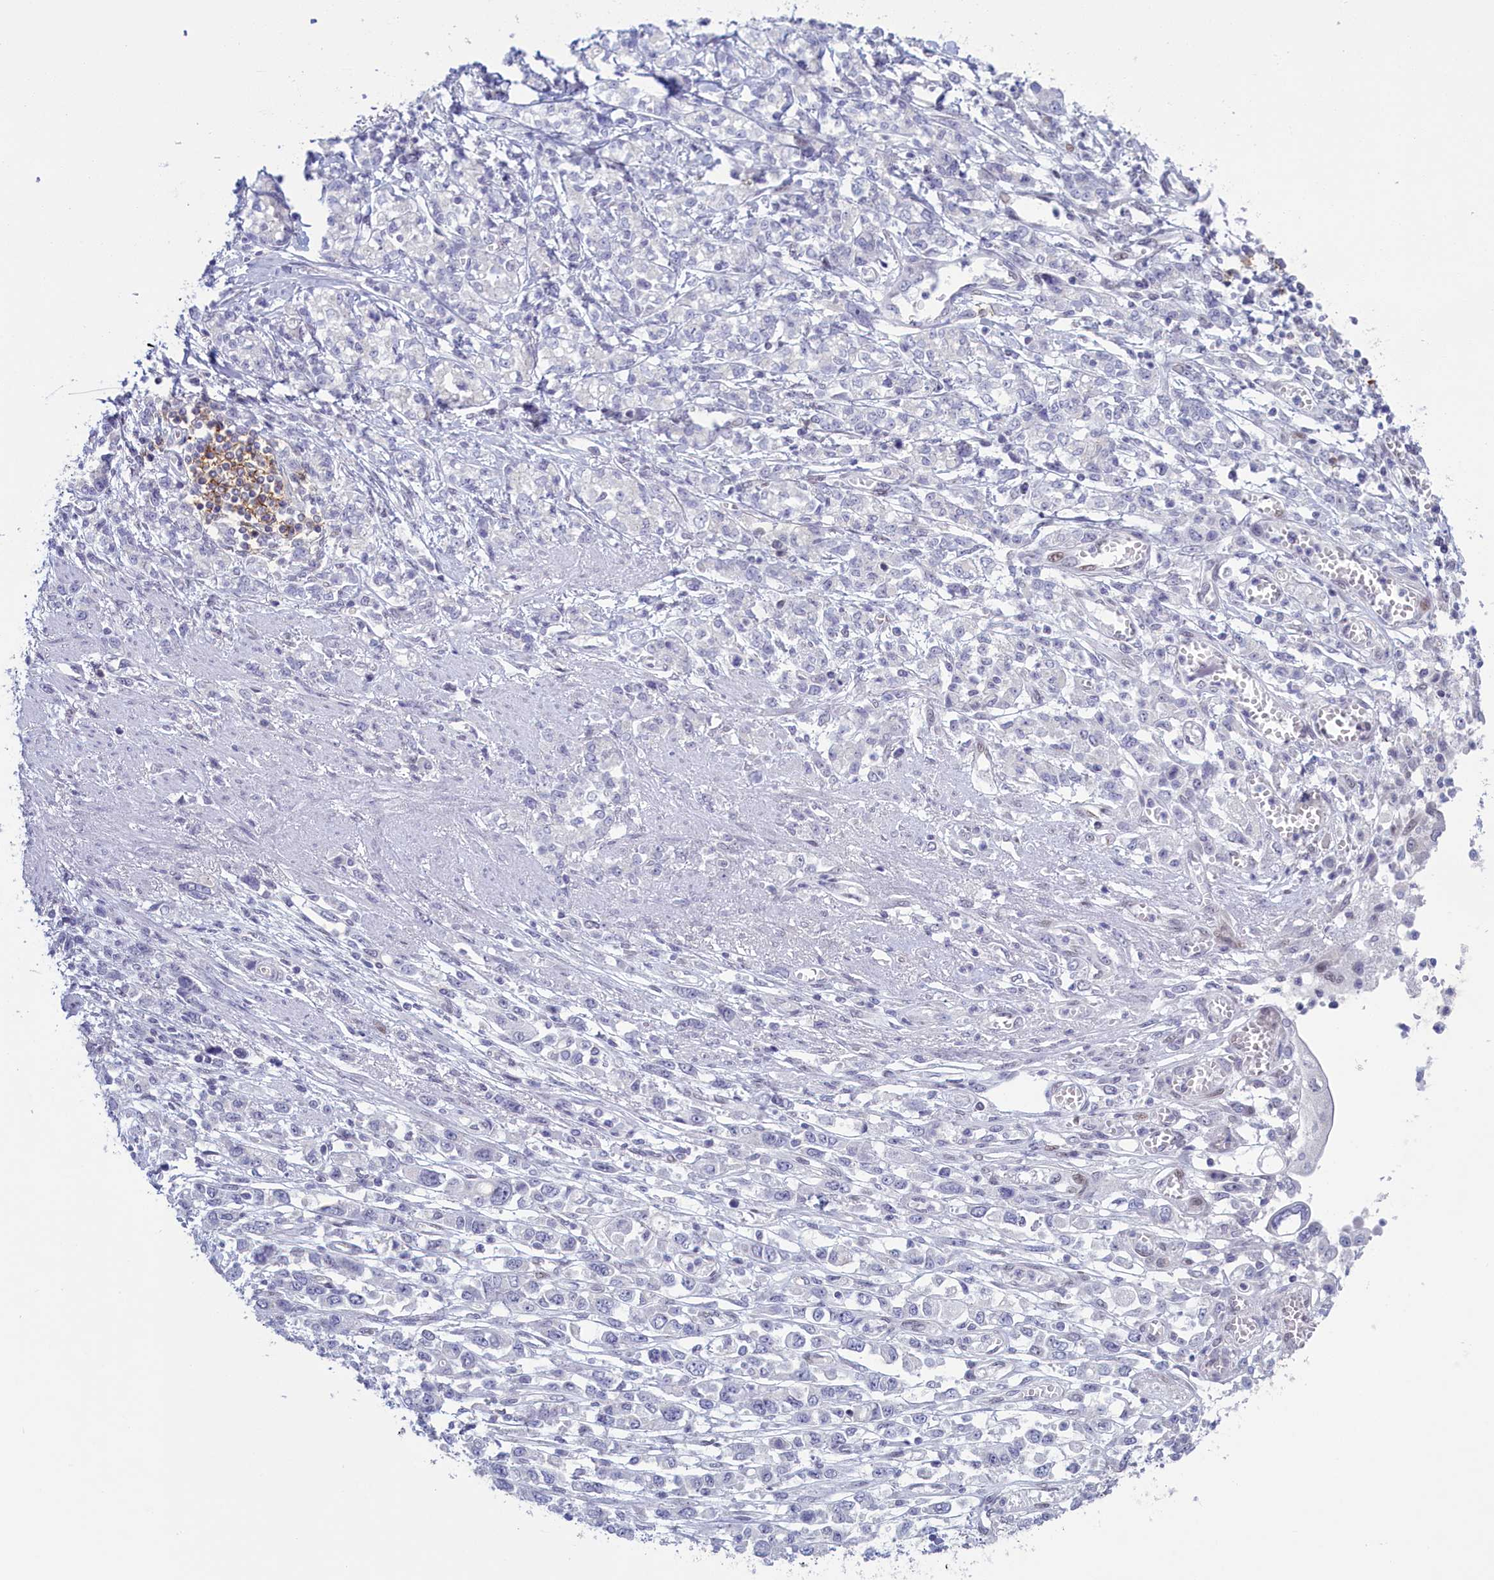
{"staining": {"intensity": "negative", "quantity": "none", "location": "none"}, "tissue": "stomach cancer", "cell_type": "Tumor cells", "image_type": "cancer", "snomed": [{"axis": "morphology", "description": "Adenocarcinoma, NOS"}, {"axis": "topography", "description": "Stomach"}], "caption": "Immunohistochemistry (IHC) image of neoplastic tissue: human stomach cancer stained with DAB displays no significant protein positivity in tumor cells.", "gene": "ATF7IP2", "patient": {"sex": "female", "age": 76}}